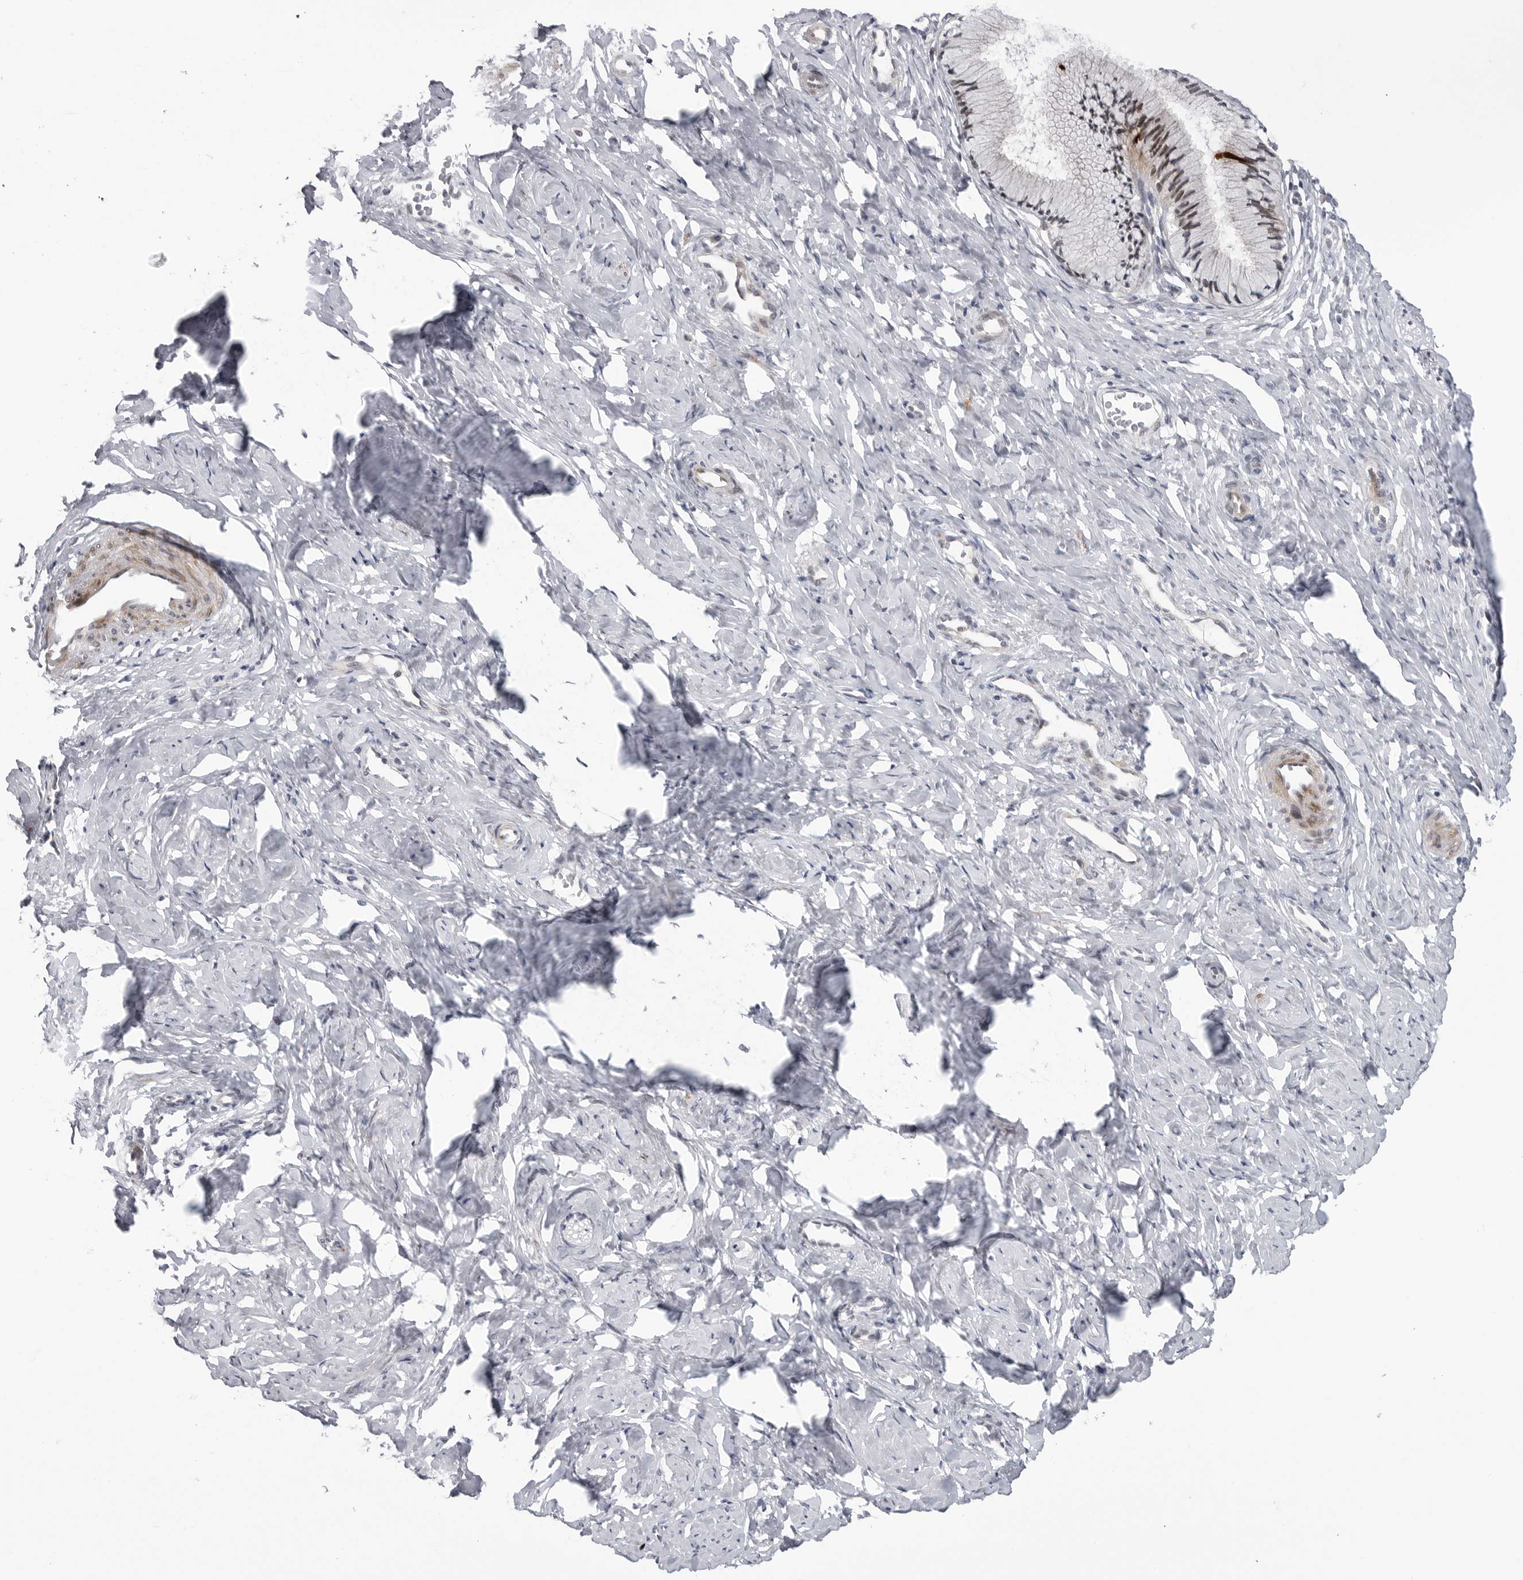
{"staining": {"intensity": "strong", "quantity": "<25%", "location": "cytoplasmic/membranous"}, "tissue": "cervix", "cell_type": "Glandular cells", "image_type": "normal", "snomed": [{"axis": "morphology", "description": "Normal tissue, NOS"}, {"axis": "topography", "description": "Cervix"}], "caption": "Immunohistochemistry (DAB) staining of benign human cervix demonstrates strong cytoplasmic/membranous protein positivity in approximately <25% of glandular cells.", "gene": "ADAMTS5", "patient": {"sex": "female", "age": 27}}